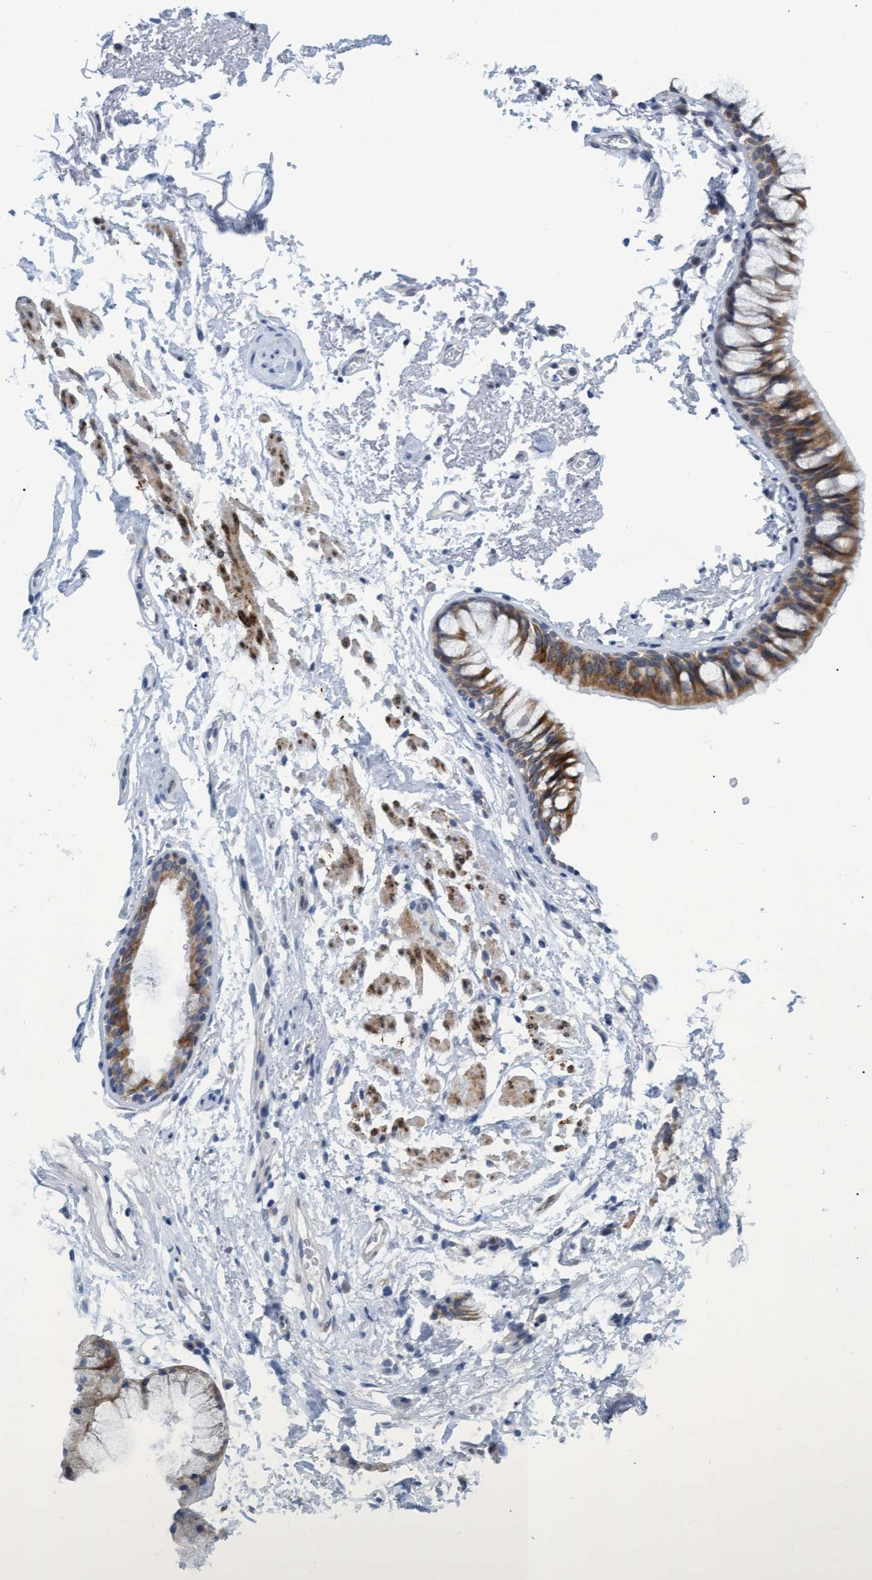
{"staining": {"intensity": "negative", "quantity": "none", "location": "none"}, "tissue": "adipose tissue", "cell_type": "Adipocytes", "image_type": "normal", "snomed": [{"axis": "morphology", "description": "Normal tissue, NOS"}, {"axis": "topography", "description": "Cartilage tissue"}, {"axis": "topography", "description": "Bronchus"}], "caption": "Immunohistochemical staining of unremarkable human adipose tissue demonstrates no significant expression in adipocytes.", "gene": "SSTR3", "patient": {"sex": "female", "age": 73}}